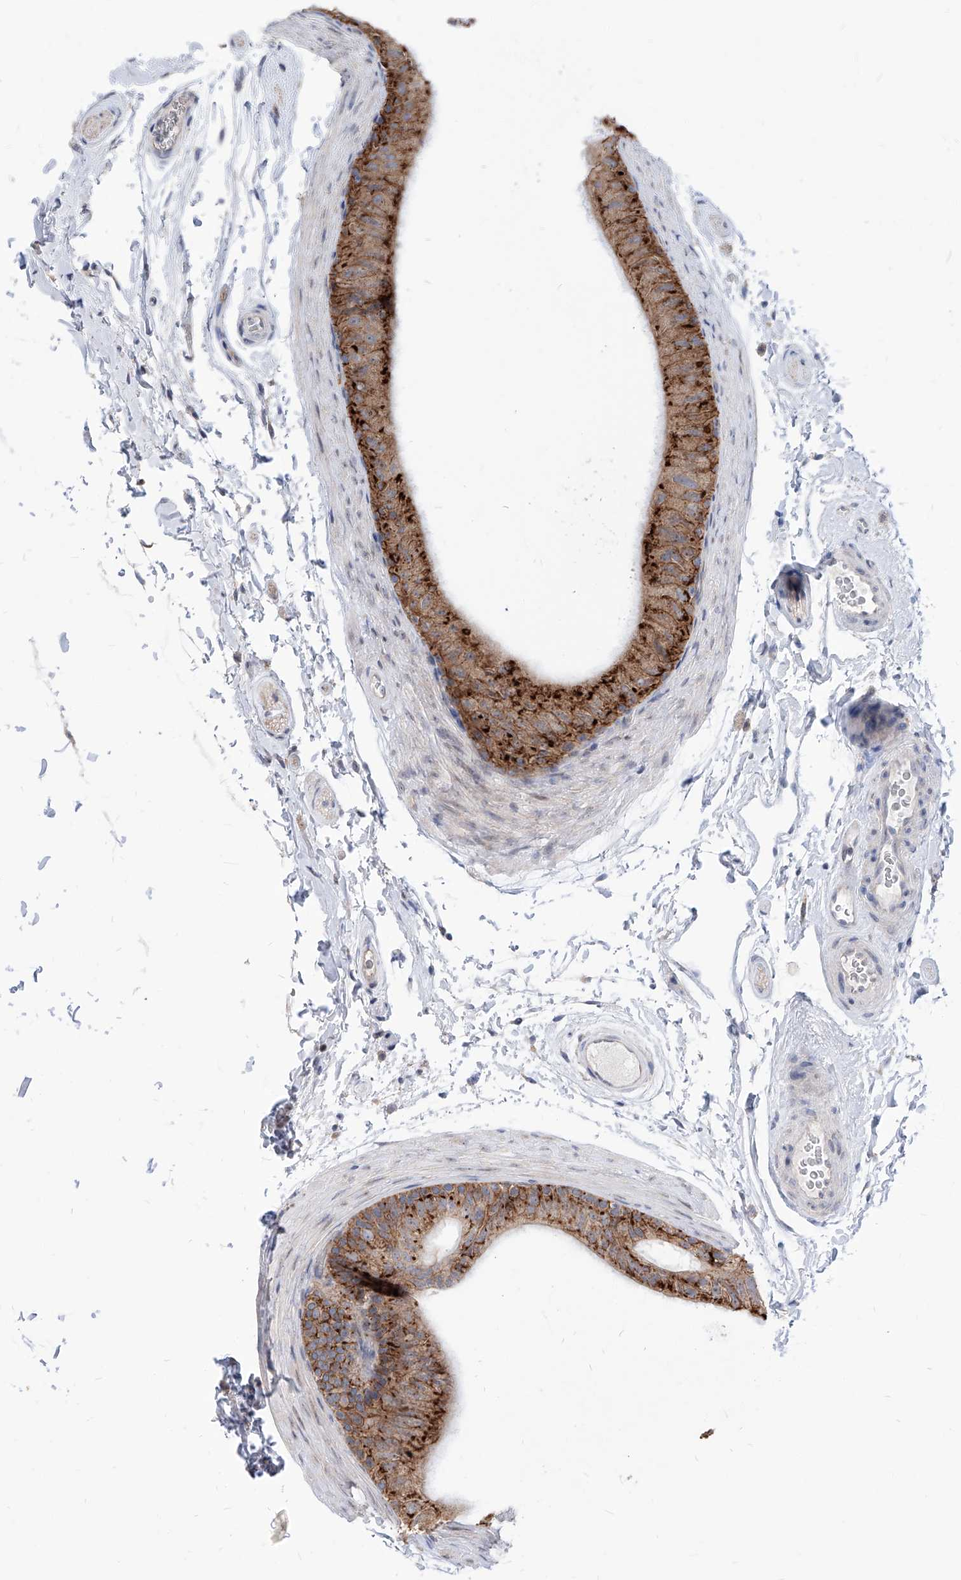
{"staining": {"intensity": "moderate", "quantity": ">75%", "location": "cytoplasmic/membranous"}, "tissue": "epididymis", "cell_type": "Glandular cells", "image_type": "normal", "snomed": [{"axis": "morphology", "description": "Normal tissue, NOS"}, {"axis": "topography", "description": "Epididymis"}], "caption": "IHC (DAB (3,3'-diaminobenzidine)) staining of unremarkable human epididymis demonstrates moderate cytoplasmic/membranous protein expression in about >75% of glandular cells. (Brightfield microscopy of DAB IHC at high magnification).", "gene": "AGPS", "patient": {"sex": "male", "age": 49}}